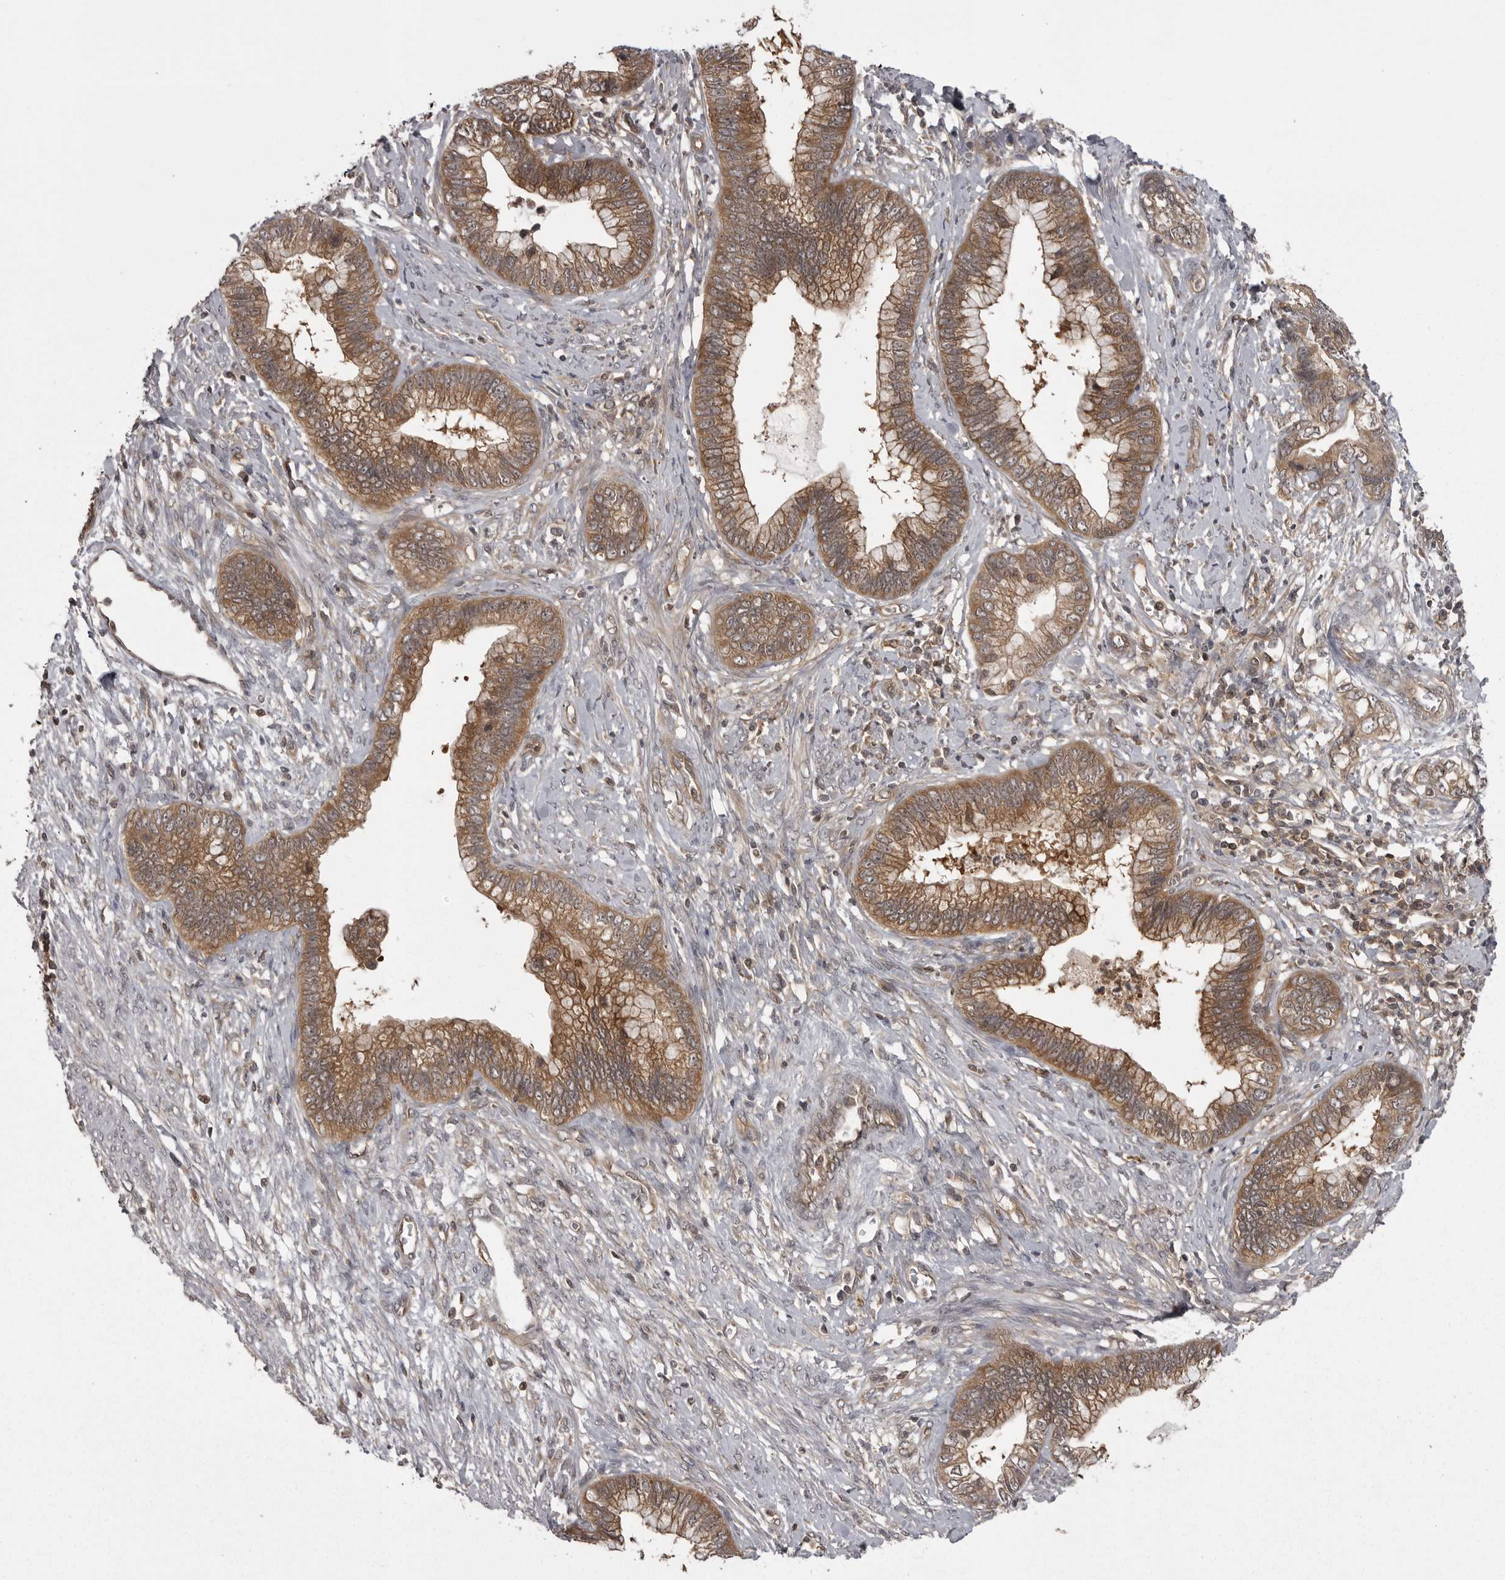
{"staining": {"intensity": "moderate", "quantity": ">75%", "location": "cytoplasmic/membranous"}, "tissue": "cervical cancer", "cell_type": "Tumor cells", "image_type": "cancer", "snomed": [{"axis": "morphology", "description": "Adenocarcinoma, NOS"}, {"axis": "topography", "description": "Cervix"}], "caption": "Approximately >75% of tumor cells in cervical adenocarcinoma demonstrate moderate cytoplasmic/membranous protein positivity as visualized by brown immunohistochemical staining.", "gene": "STK24", "patient": {"sex": "female", "age": 44}}